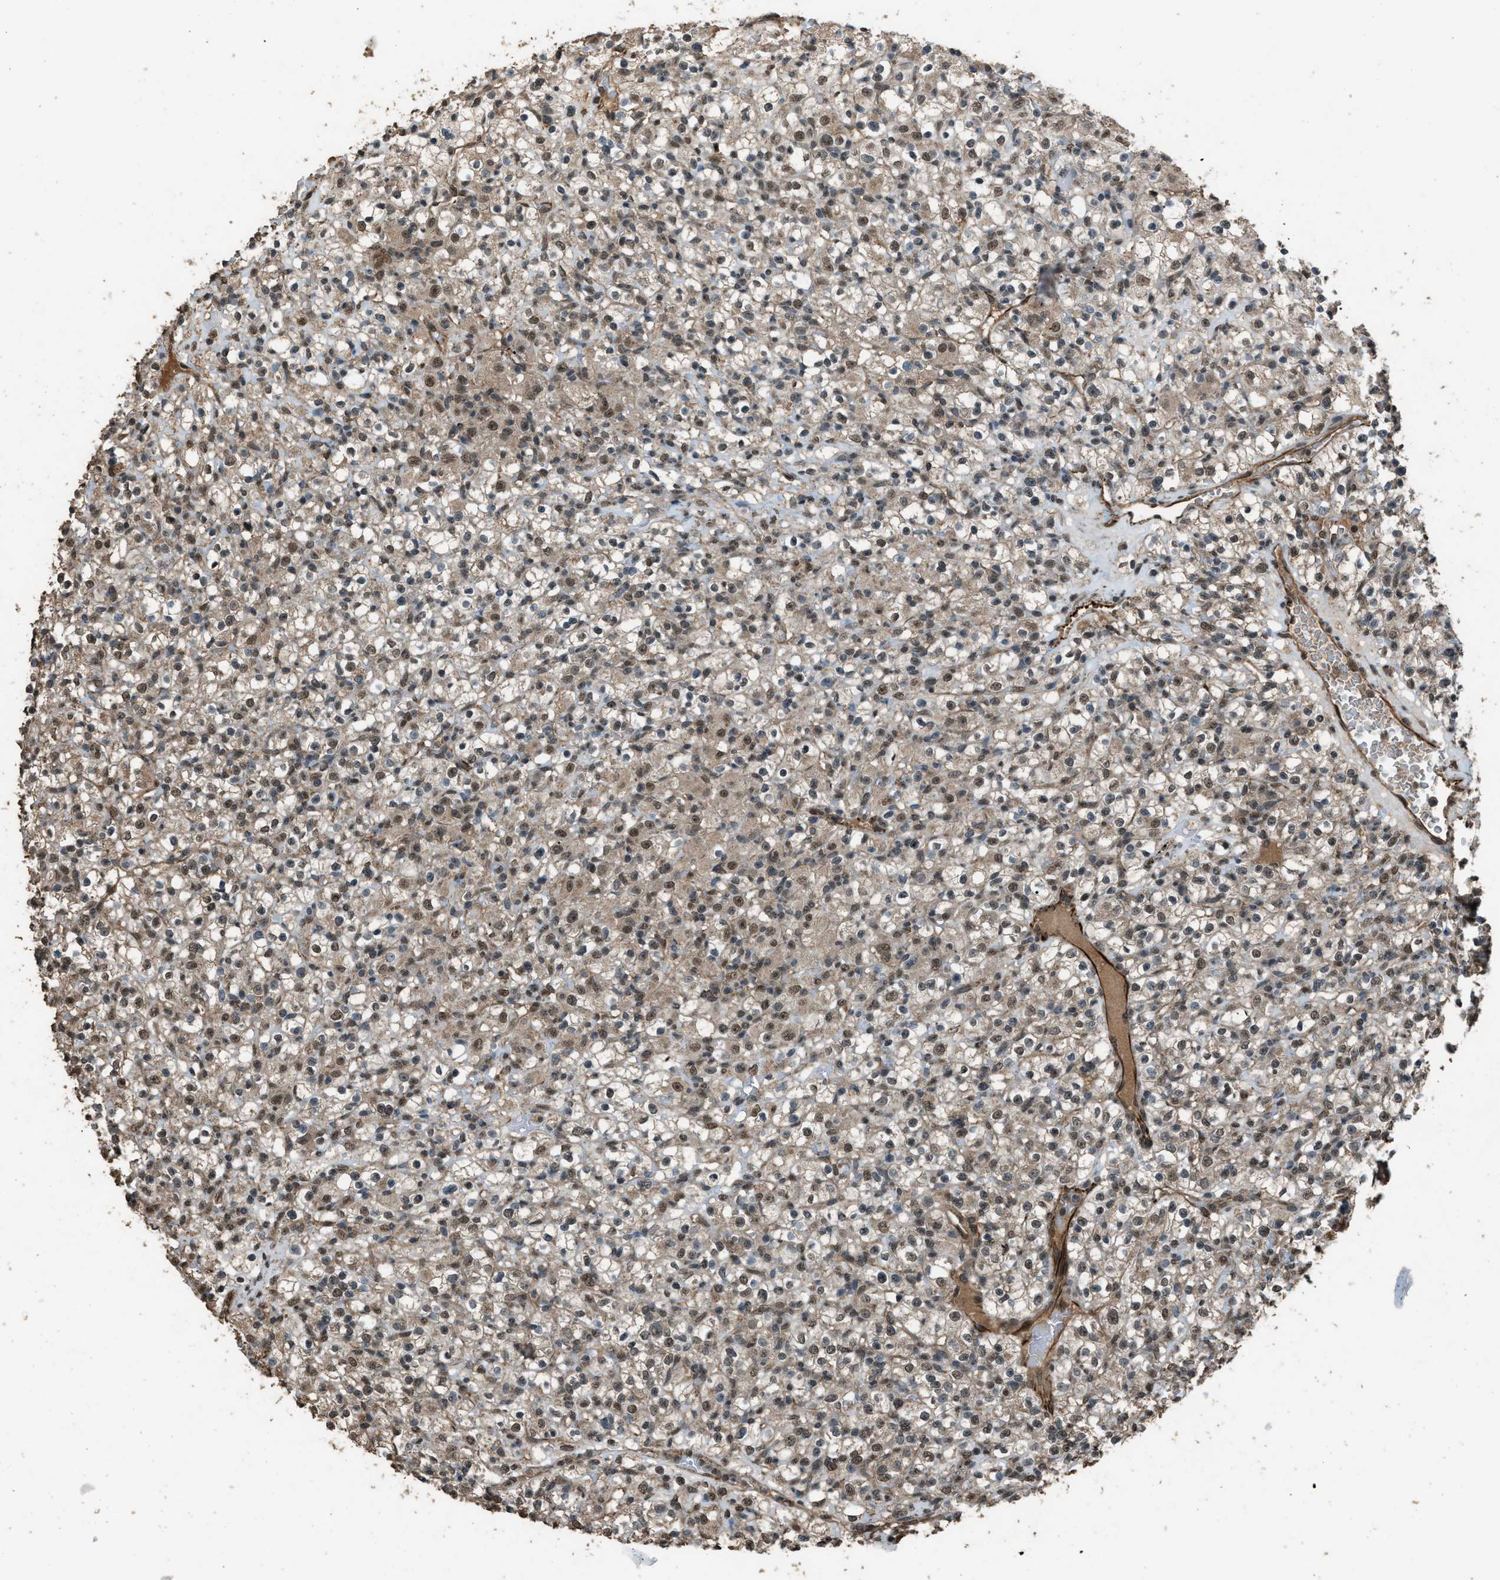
{"staining": {"intensity": "moderate", "quantity": ">75%", "location": "cytoplasmic/membranous,nuclear"}, "tissue": "renal cancer", "cell_type": "Tumor cells", "image_type": "cancer", "snomed": [{"axis": "morphology", "description": "Normal tissue, NOS"}, {"axis": "morphology", "description": "Adenocarcinoma, NOS"}, {"axis": "topography", "description": "Kidney"}], "caption": "Renal cancer was stained to show a protein in brown. There is medium levels of moderate cytoplasmic/membranous and nuclear positivity in about >75% of tumor cells.", "gene": "SERTAD2", "patient": {"sex": "female", "age": 72}}